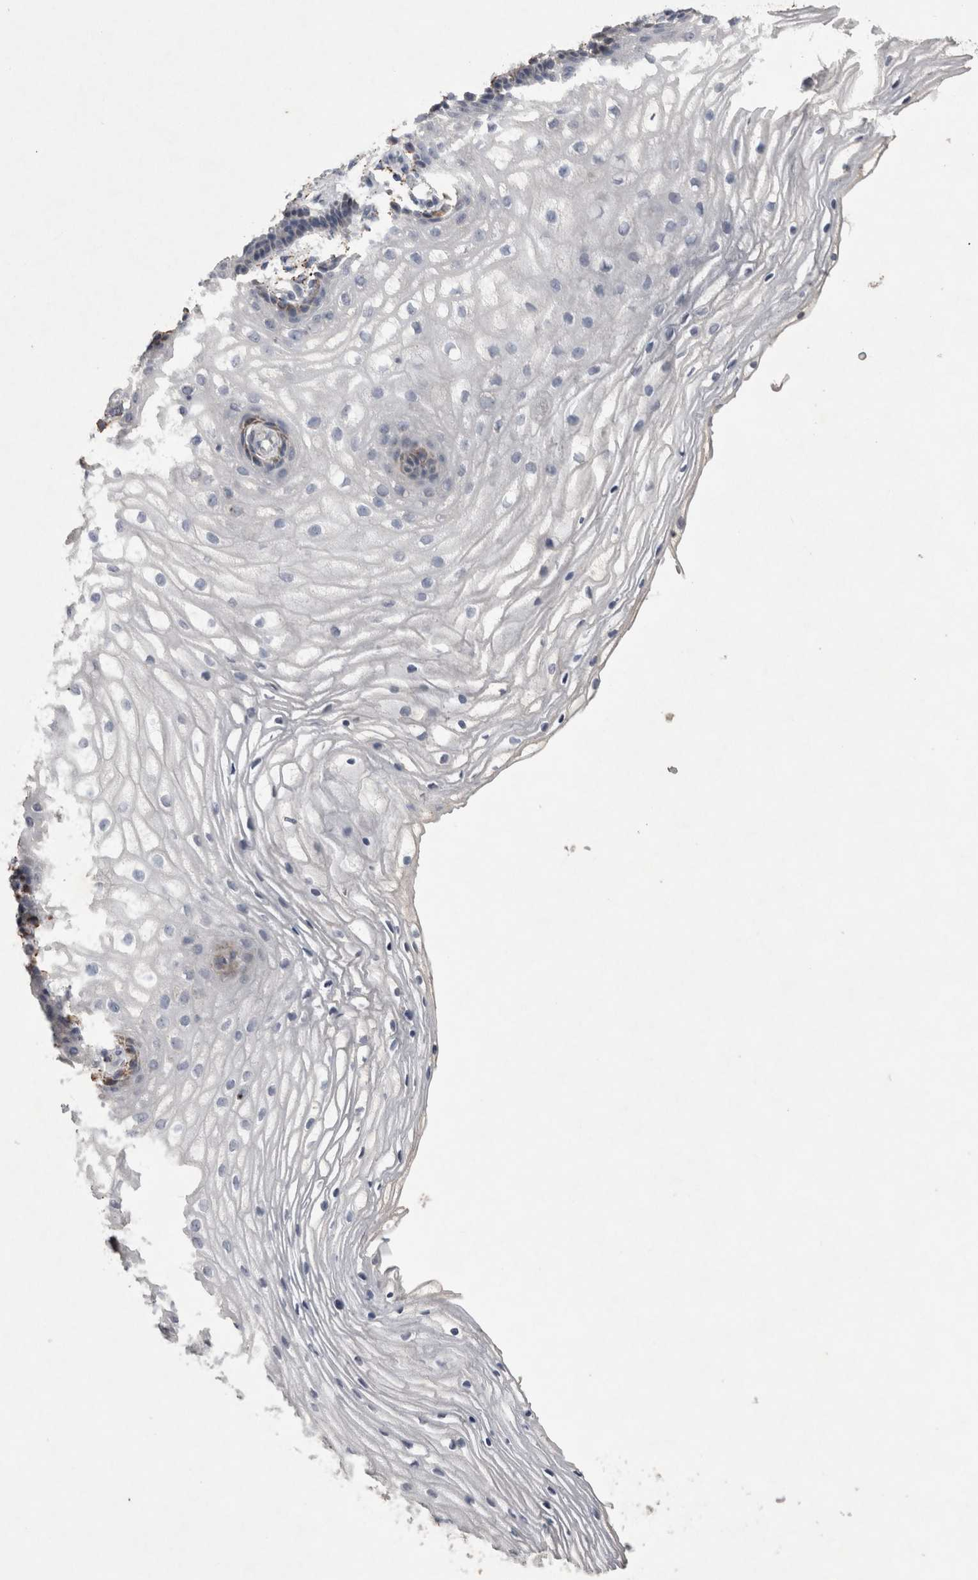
{"staining": {"intensity": "negative", "quantity": "none", "location": "none"}, "tissue": "vagina", "cell_type": "Squamous epithelial cells", "image_type": "normal", "snomed": [{"axis": "morphology", "description": "Normal tissue, NOS"}, {"axis": "topography", "description": "Vagina"}], "caption": "IHC of unremarkable human vagina exhibits no expression in squamous epithelial cells. (DAB immunohistochemistry (IHC) with hematoxylin counter stain).", "gene": "DKK3", "patient": {"sex": "female", "age": 60}}